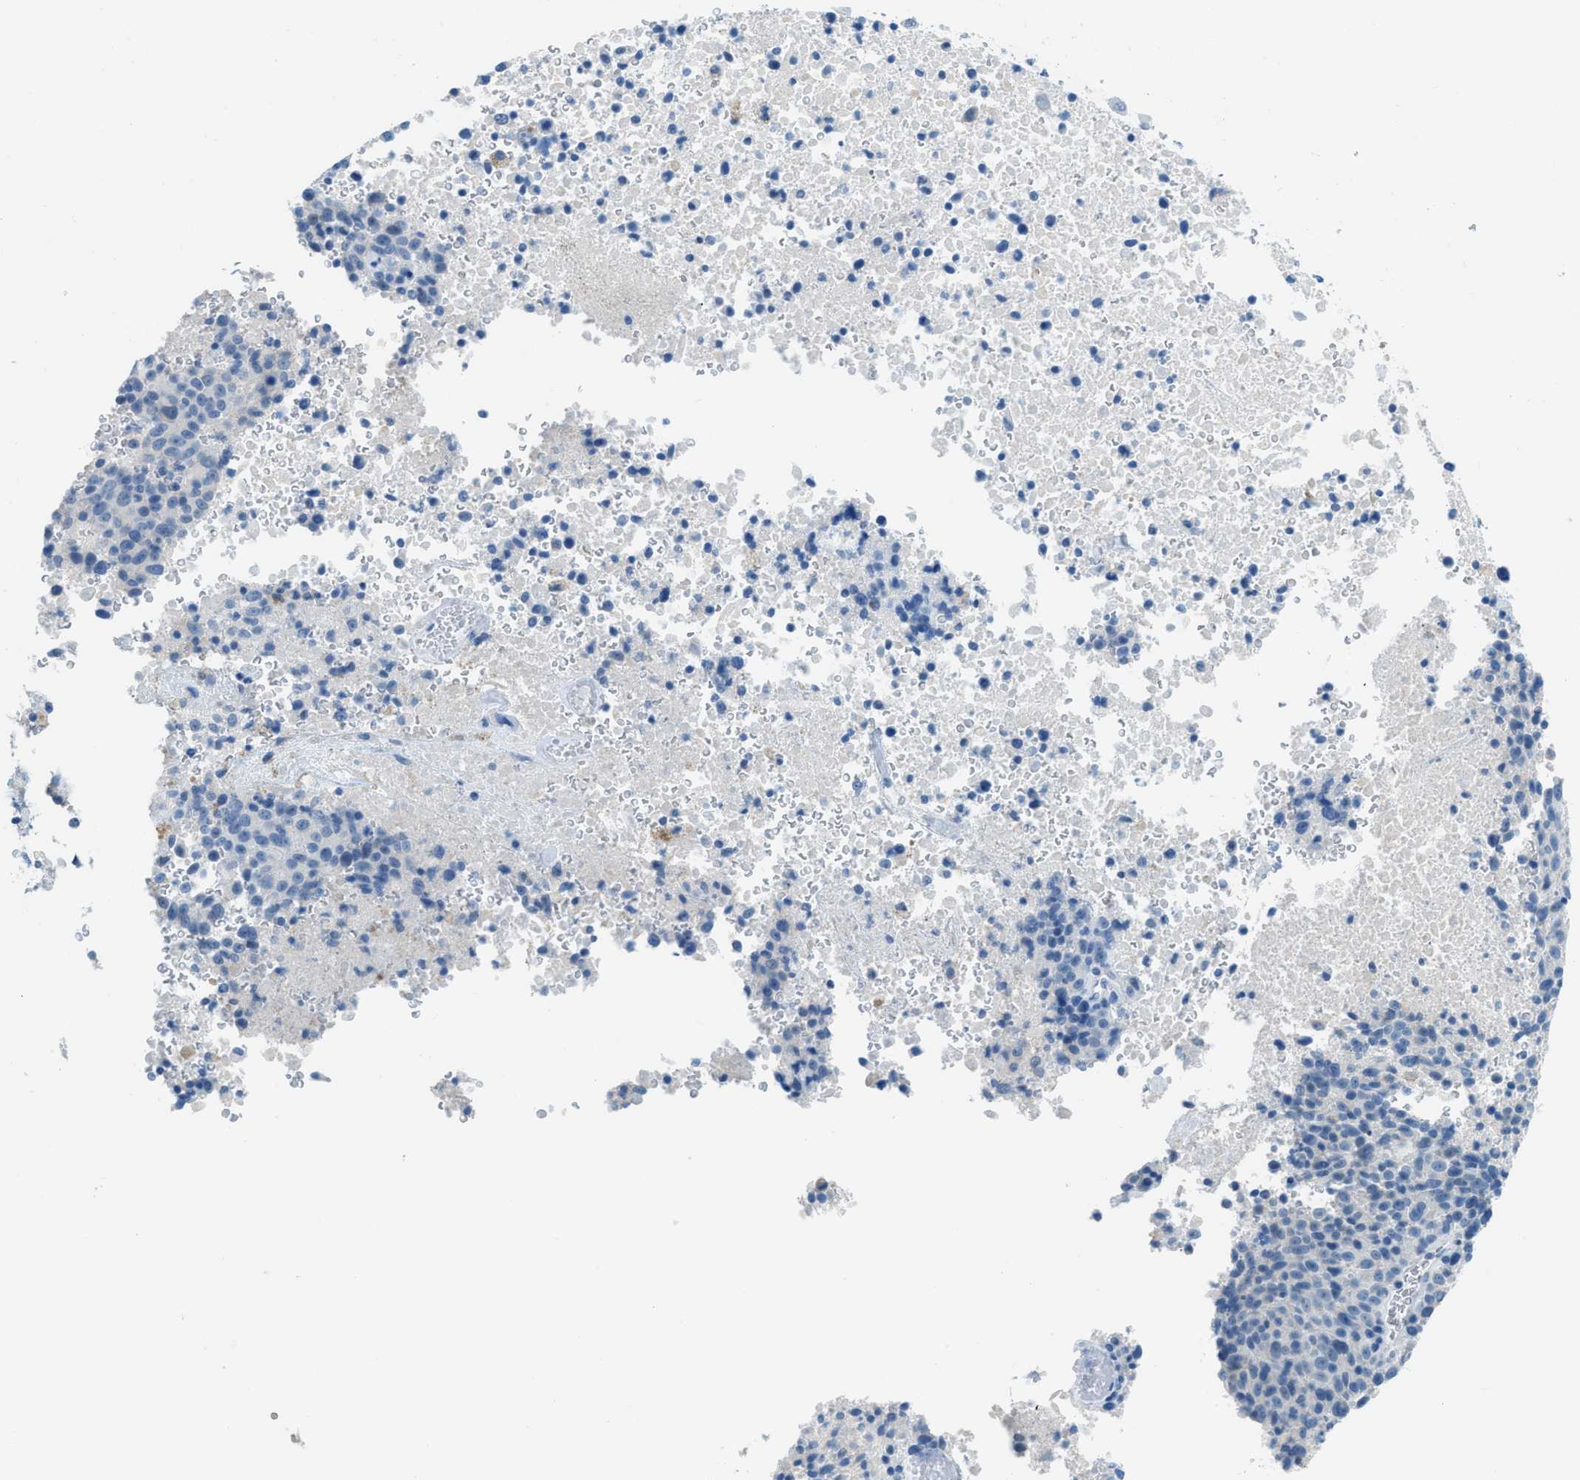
{"staining": {"intensity": "negative", "quantity": "none", "location": "none"}, "tissue": "melanoma", "cell_type": "Tumor cells", "image_type": "cancer", "snomed": [{"axis": "morphology", "description": "Malignant melanoma, Metastatic site"}, {"axis": "topography", "description": "Cerebral cortex"}], "caption": "Human melanoma stained for a protein using immunohistochemistry displays no expression in tumor cells.", "gene": "ACAN", "patient": {"sex": "female", "age": 52}}